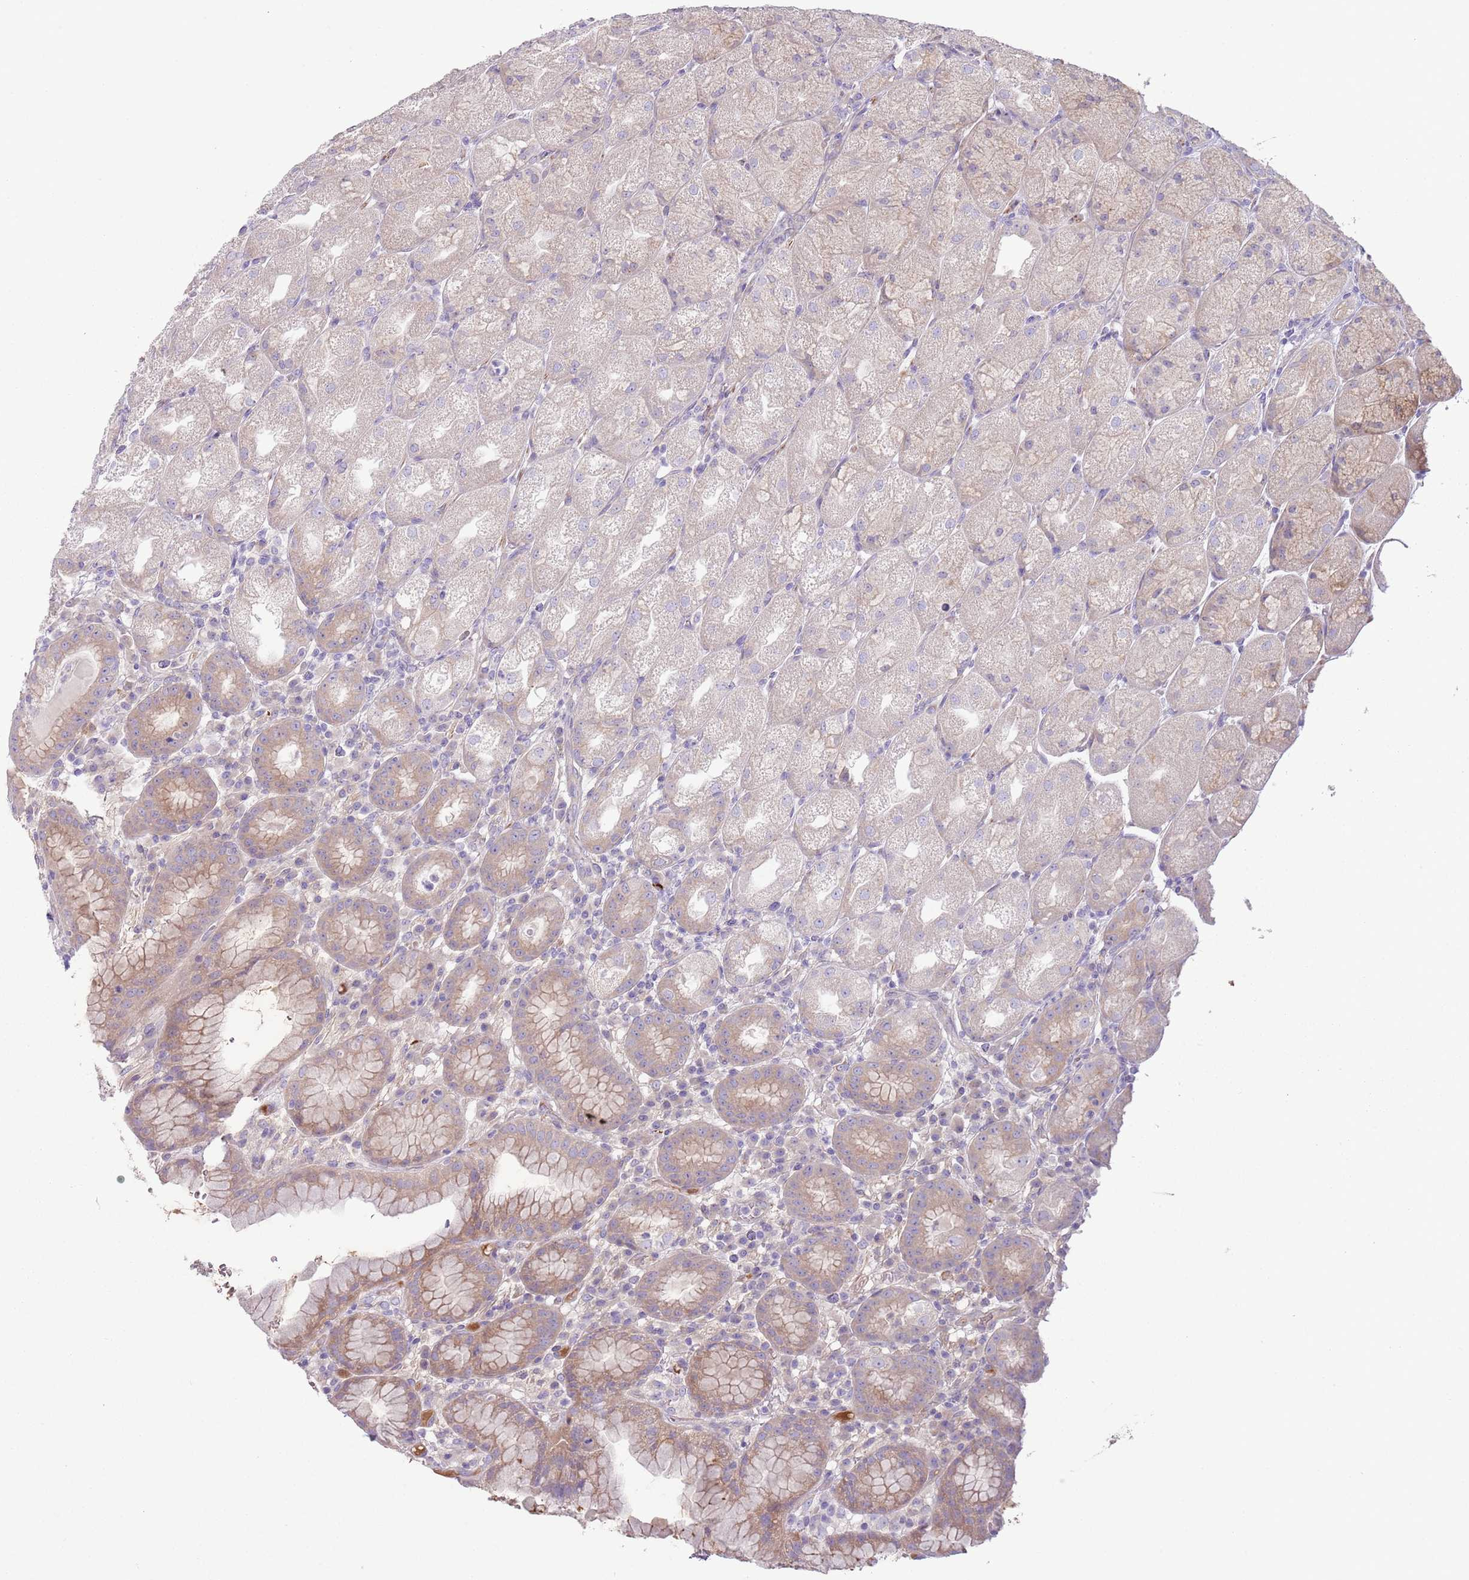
{"staining": {"intensity": "moderate", "quantity": "<25%", "location": "cytoplasmic/membranous"}, "tissue": "stomach", "cell_type": "Glandular cells", "image_type": "normal", "snomed": [{"axis": "morphology", "description": "Normal tissue, NOS"}, {"axis": "topography", "description": "Stomach, upper"}], "caption": "Protein expression analysis of unremarkable stomach demonstrates moderate cytoplasmic/membranous staining in approximately <25% of glandular cells. The staining was performed using DAB (3,3'-diaminobenzidine), with brown indicating positive protein expression. Nuclei are stained blue with hematoxylin.", "gene": "CFH", "patient": {"sex": "male", "age": 52}}